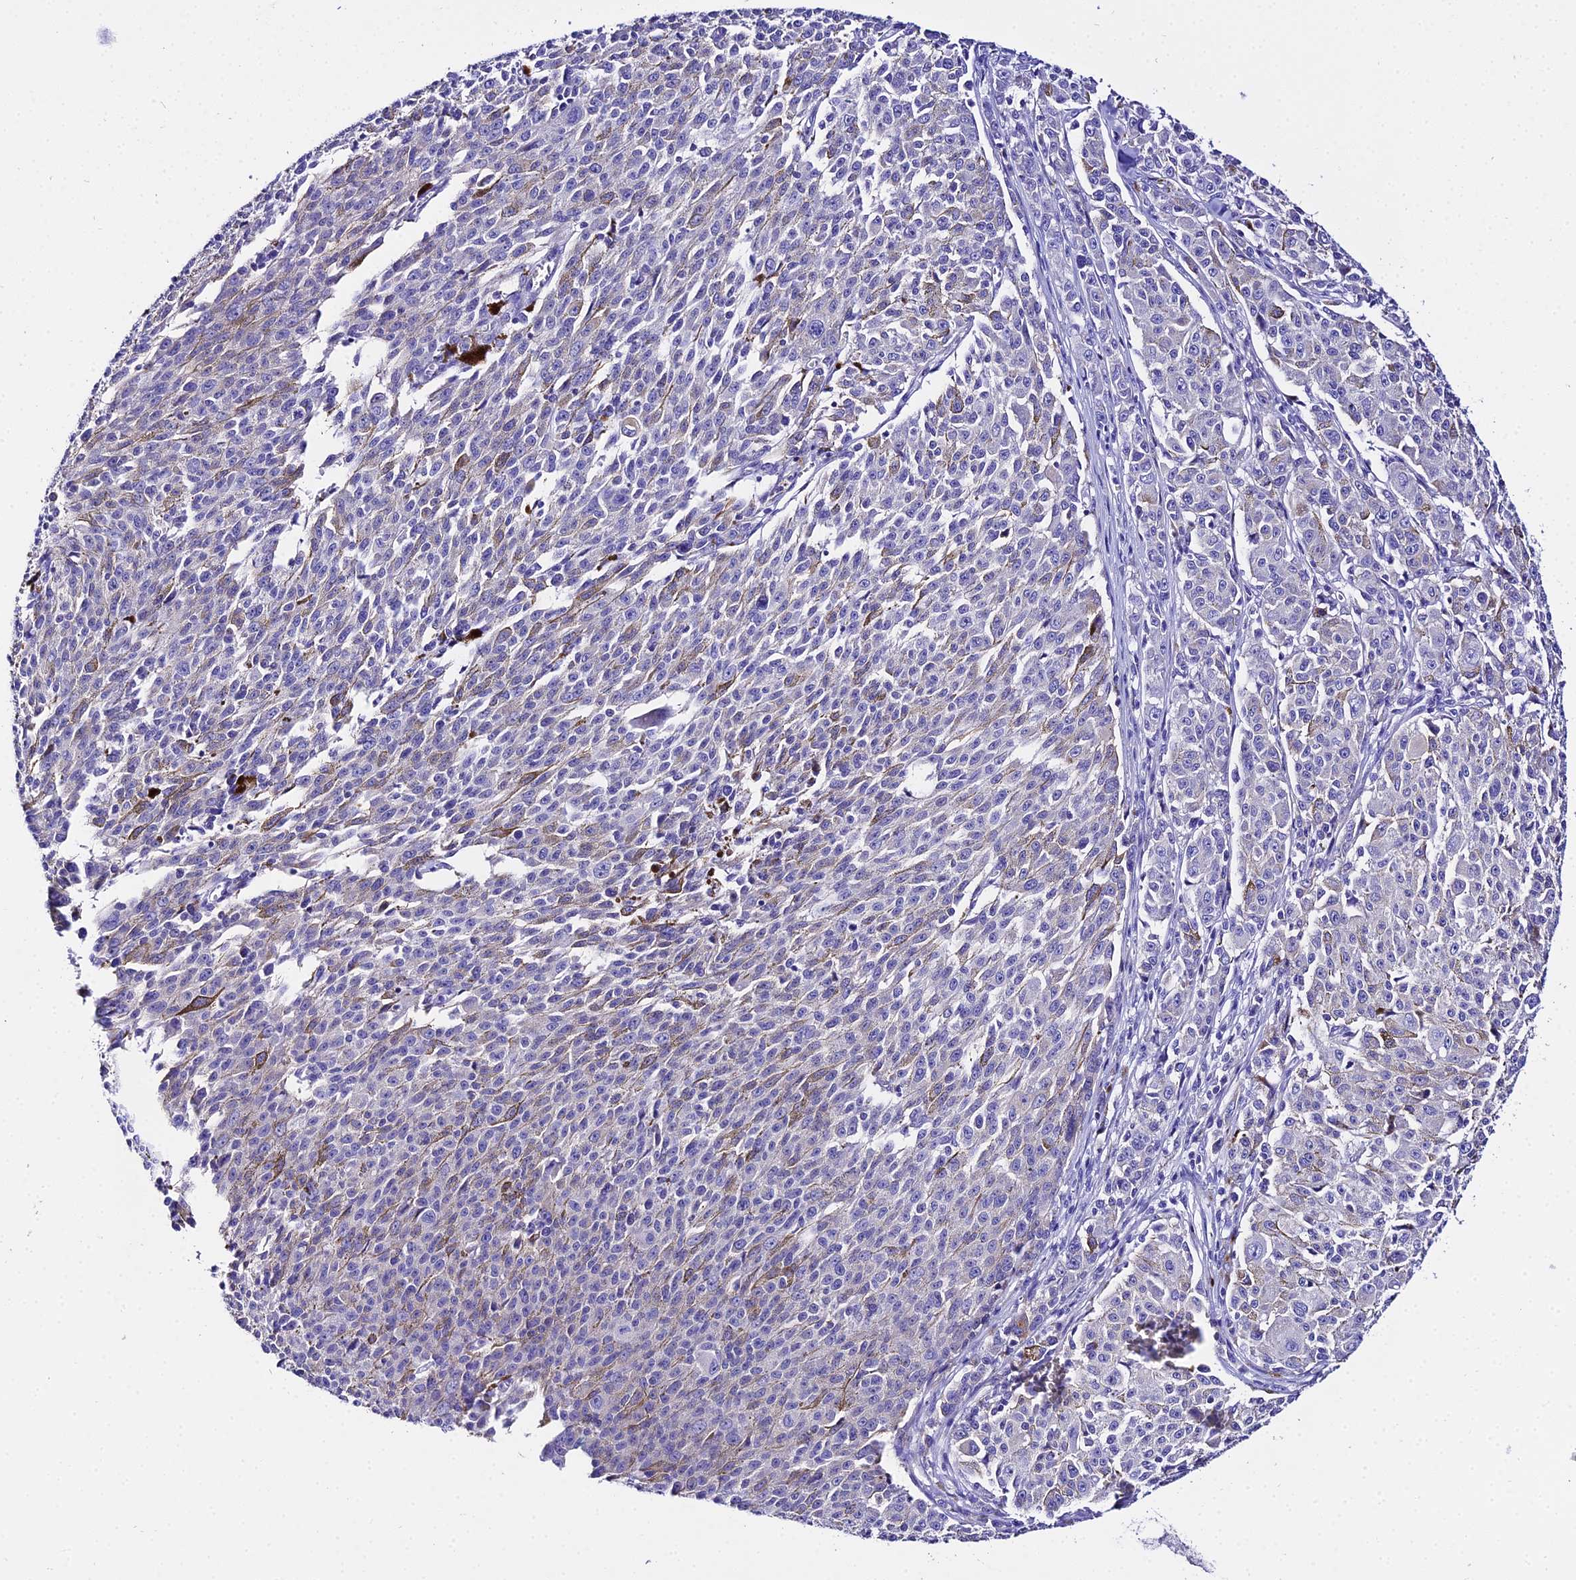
{"staining": {"intensity": "negative", "quantity": "none", "location": "none"}, "tissue": "melanoma", "cell_type": "Tumor cells", "image_type": "cancer", "snomed": [{"axis": "morphology", "description": "Malignant melanoma, NOS"}, {"axis": "topography", "description": "Skin"}], "caption": "Micrograph shows no protein positivity in tumor cells of malignant melanoma tissue.", "gene": "TUBA3D", "patient": {"sex": "female", "age": 52}}